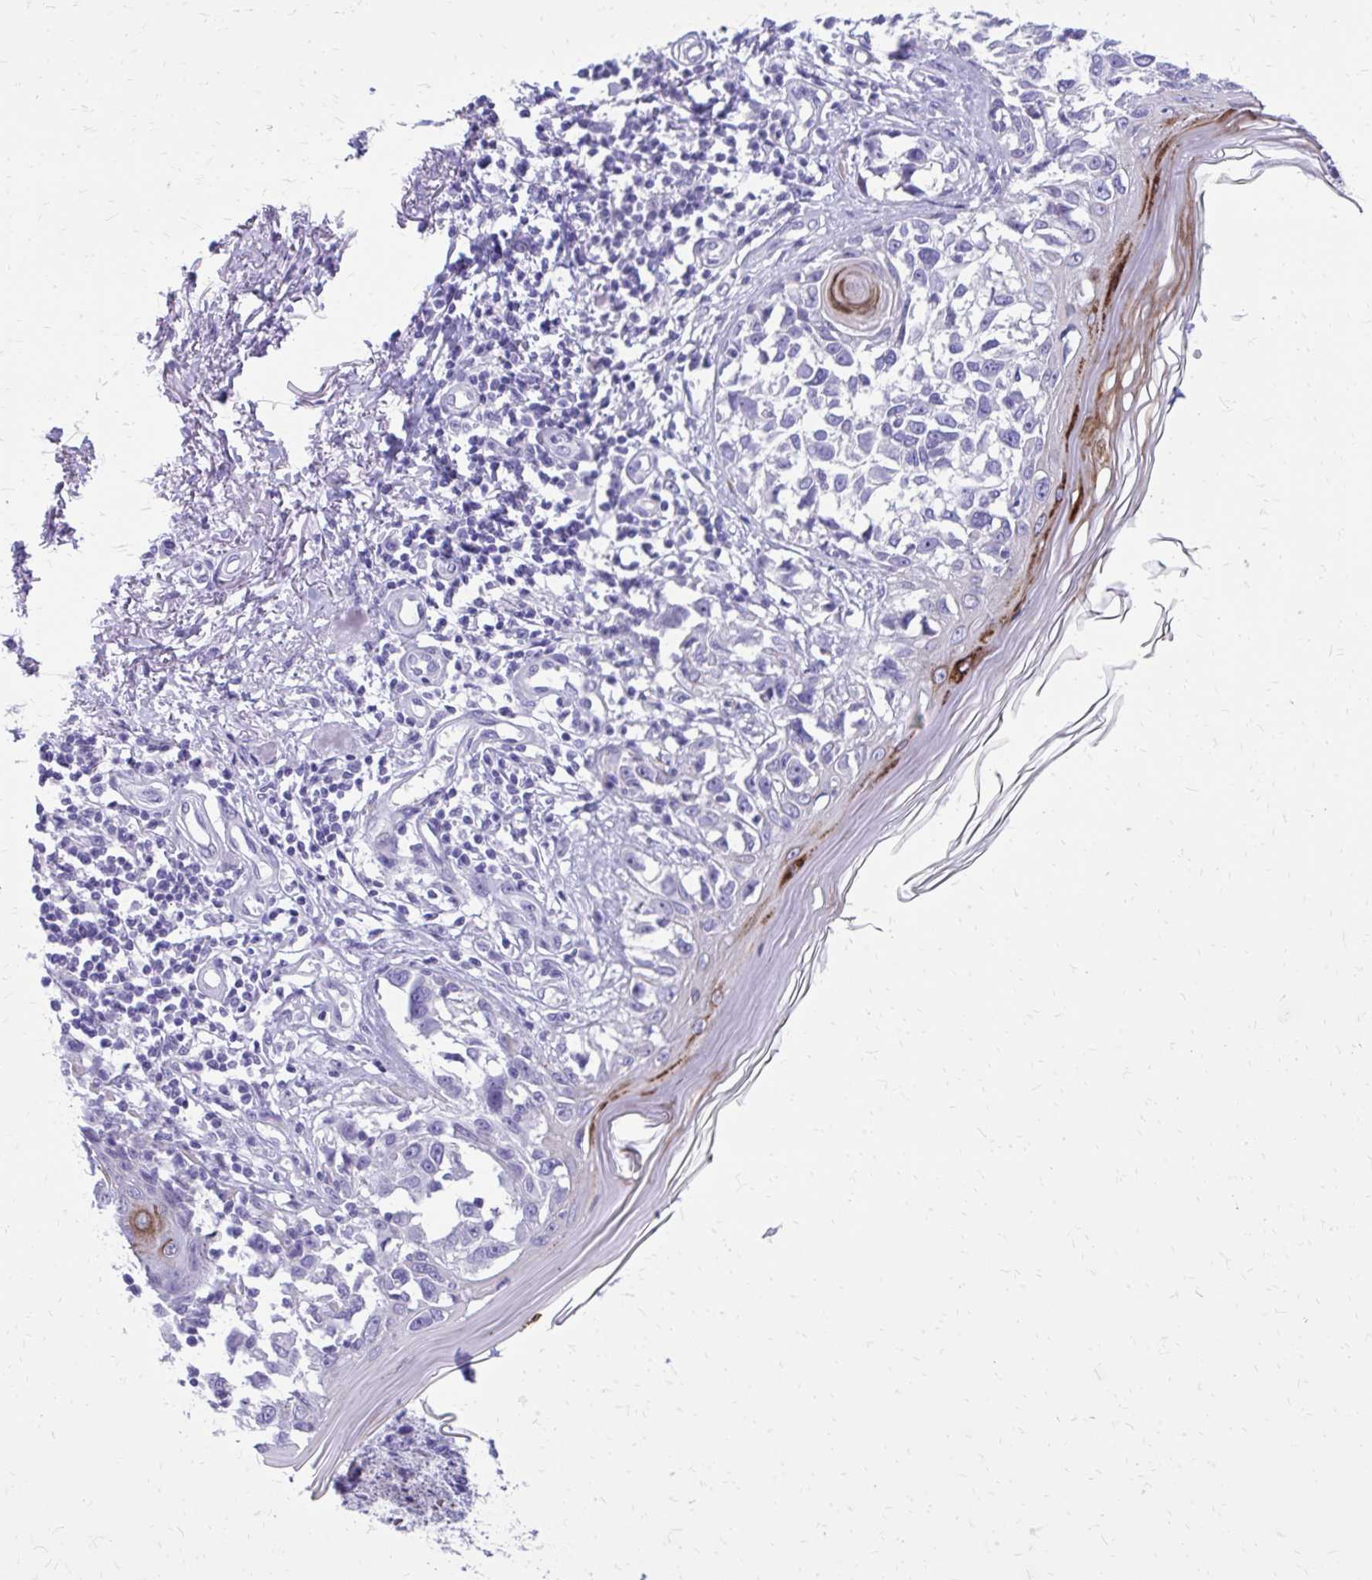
{"staining": {"intensity": "negative", "quantity": "none", "location": "none"}, "tissue": "melanoma", "cell_type": "Tumor cells", "image_type": "cancer", "snomed": [{"axis": "morphology", "description": "Malignant melanoma, NOS"}, {"axis": "topography", "description": "Skin"}], "caption": "Image shows no significant protein staining in tumor cells of malignant melanoma.", "gene": "LCN15", "patient": {"sex": "male", "age": 73}}